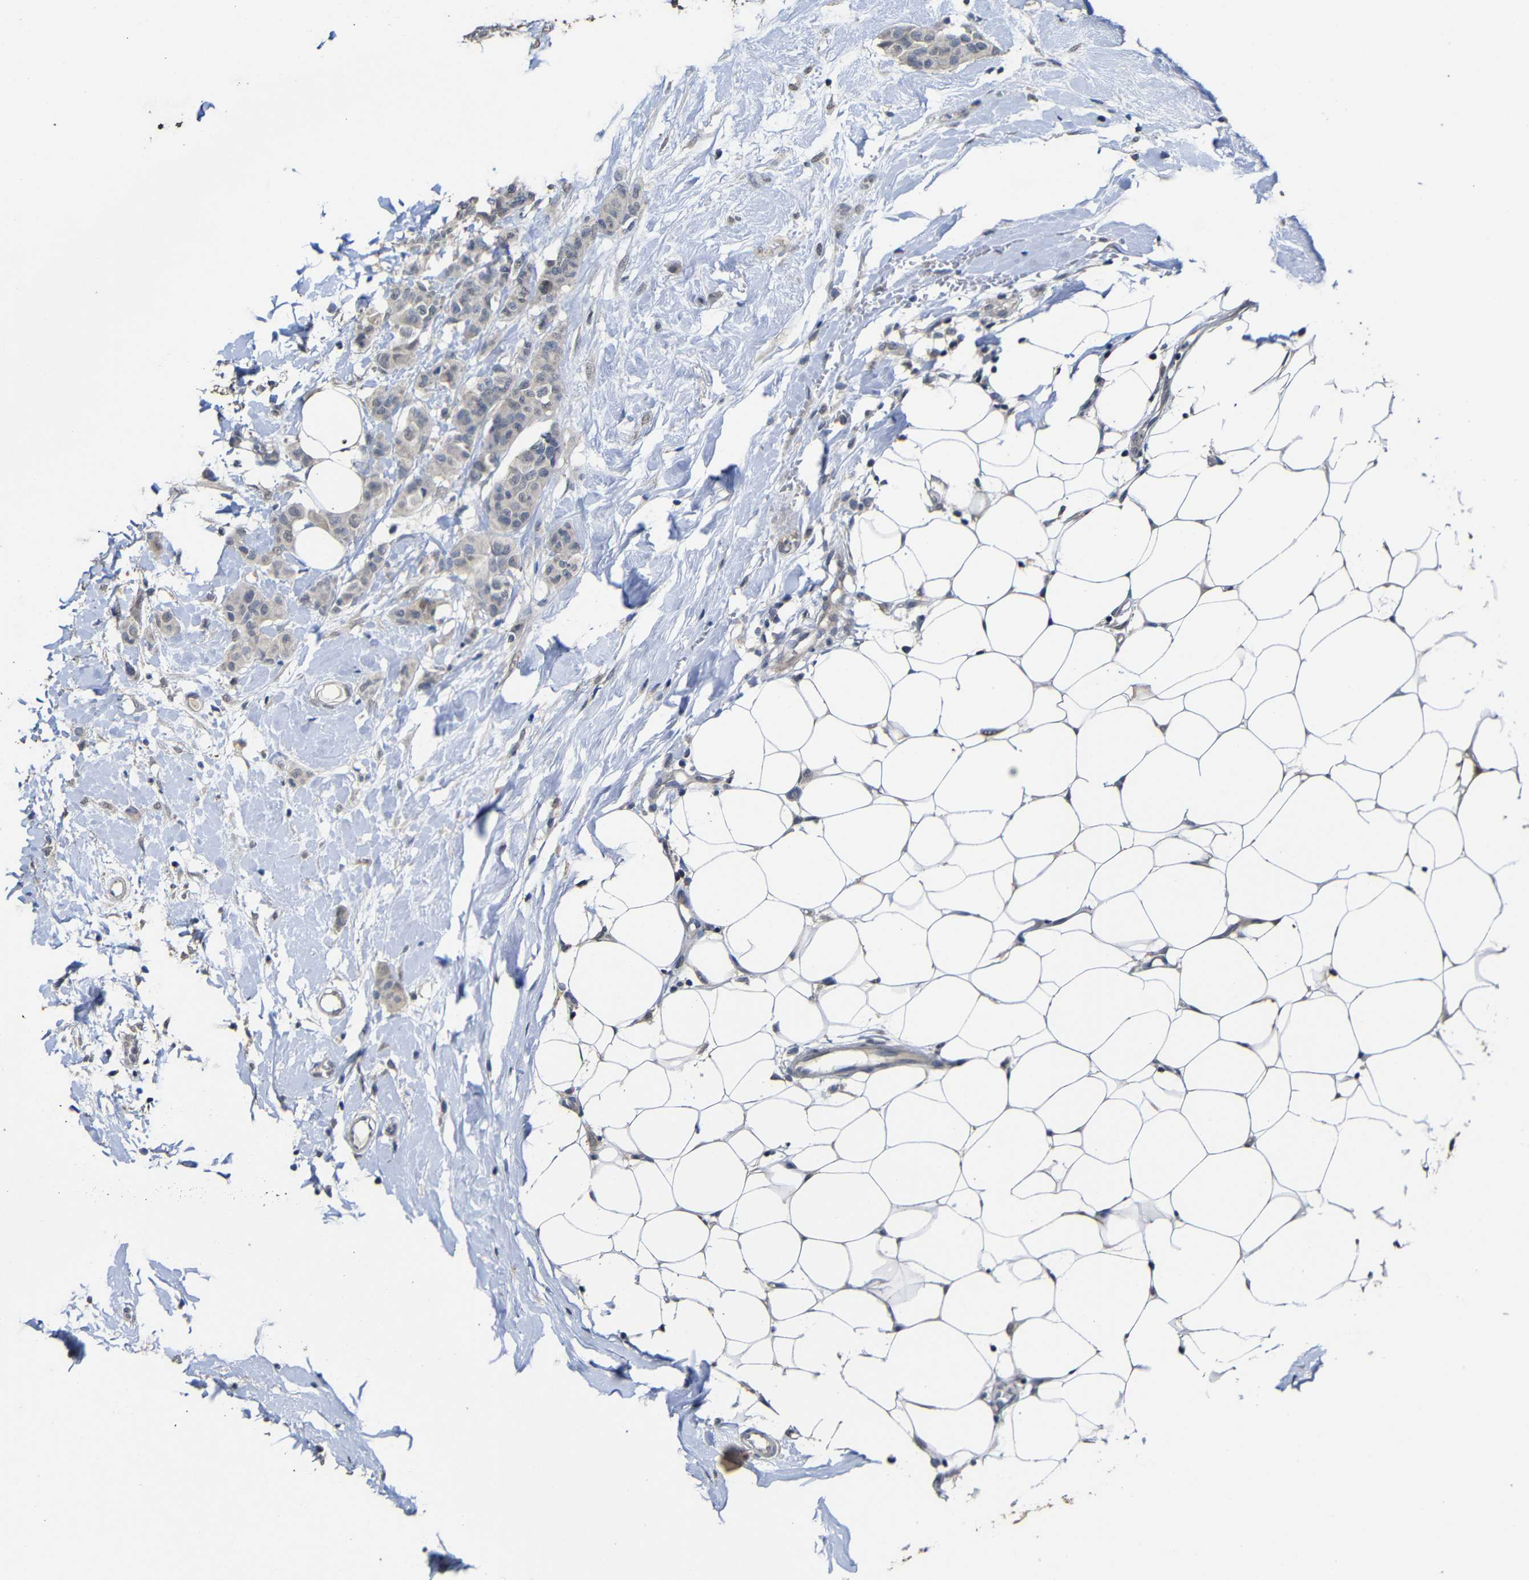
{"staining": {"intensity": "weak", "quantity": ">75%", "location": "cytoplasmic/membranous"}, "tissue": "breast cancer", "cell_type": "Tumor cells", "image_type": "cancer", "snomed": [{"axis": "morphology", "description": "Normal tissue, NOS"}, {"axis": "morphology", "description": "Duct carcinoma"}, {"axis": "topography", "description": "Breast"}], "caption": "Immunohistochemical staining of breast cancer (infiltrating ductal carcinoma) displays low levels of weak cytoplasmic/membranous positivity in approximately >75% of tumor cells.", "gene": "ATG12", "patient": {"sex": "female", "age": 40}}